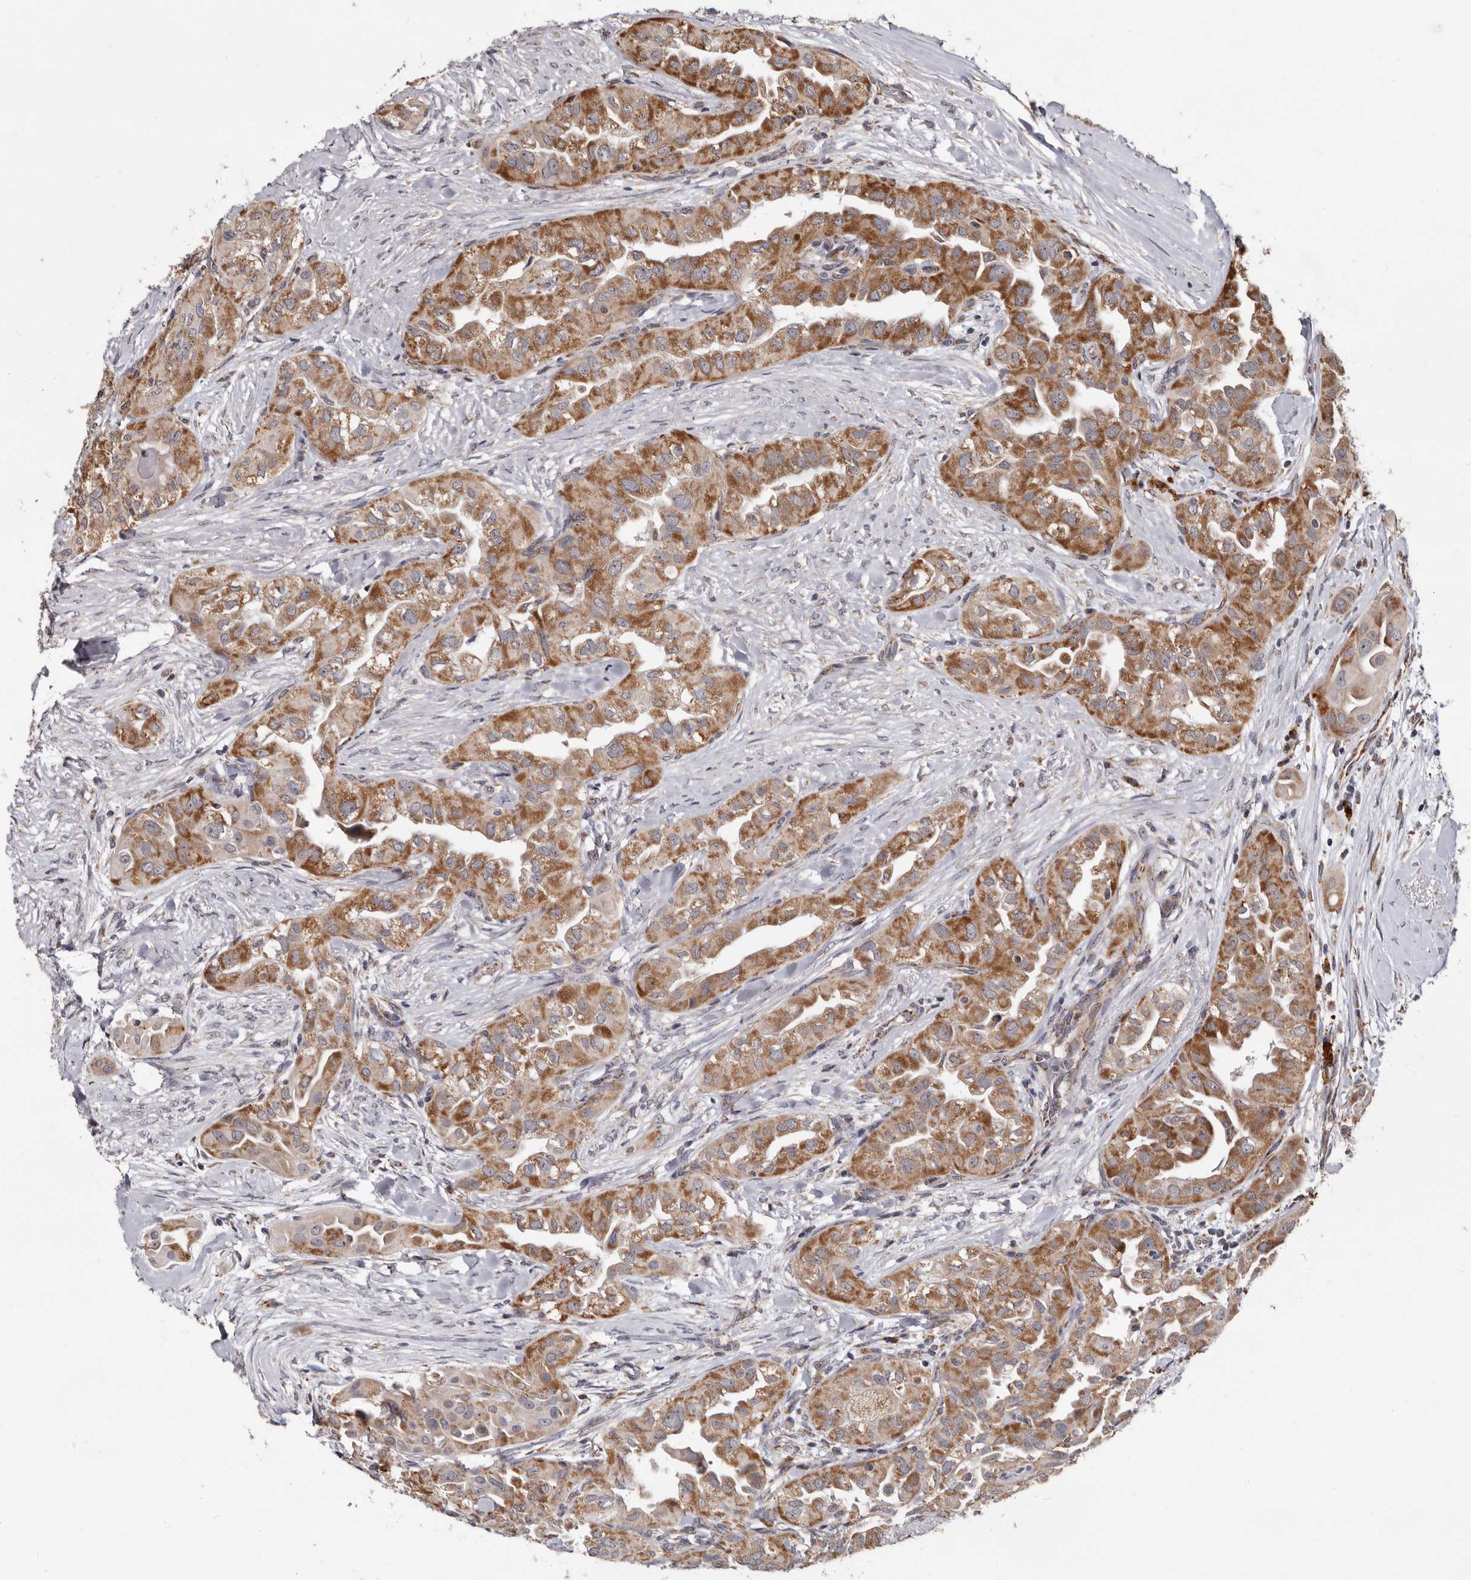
{"staining": {"intensity": "moderate", "quantity": ">75%", "location": "cytoplasmic/membranous"}, "tissue": "thyroid cancer", "cell_type": "Tumor cells", "image_type": "cancer", "snomed": [{"axis": "morphology", "description": "Papillary adenocarcinoma, NOS"}, {"axis": "topography", "description": "Thyroid gland"}], "caption": "Immunohistochemistry of thyroid cancer (papillary adenocarcinoma) shows medium levels of moderate cytoplasmic/membranous staining in approximately >75% of tumor cells.", "gene": "MRPL18", "patient": {"sex": "female", "age": 59}}